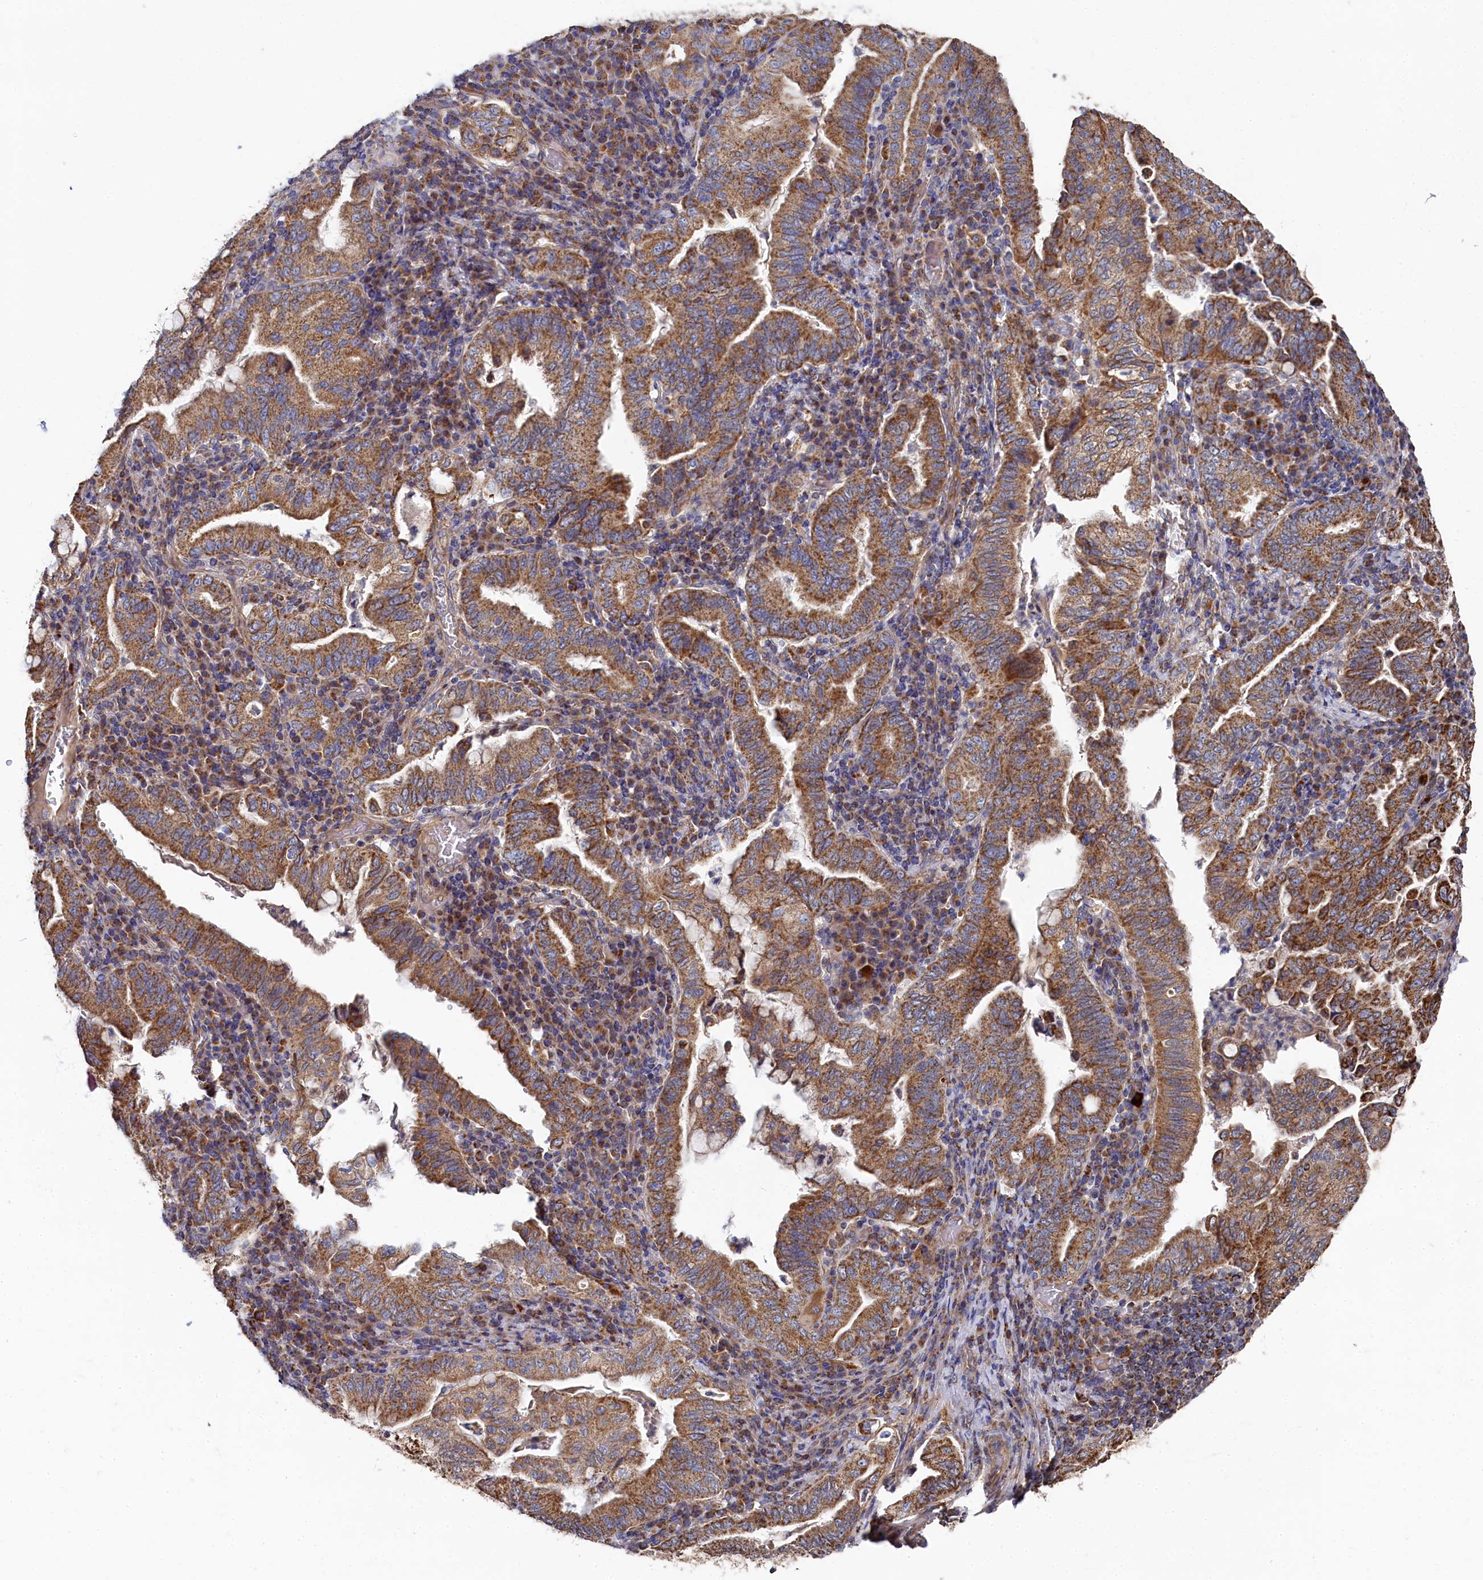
{"staining": {"intensity": "strong", "quantity": ">75%", "location": "cytoplasmic/membranous"}, "tissue": "stomach cancer", "cell_type": "Tumor cells", "image_type": "cancer", "snomed": [{"axis": "morphology", "description": "Normal tissue, NOS"}, {"axis": "morphology", "description": "Adenocarcinoma, NOS"}, {"axis": "topography", "description": "Esophagus"}, {"axis": "topography", "description": "Stomach, upper"}, {"axis": "topography", "description": "Peripheral nerve tissue"}], "caption": "IHC histopathology image of neoplastic tissue: stomach cancer stained using immunohistochemistry shows high levels of strong protein expression localized specifically in the cytoplasmic/membranous of tumor cells, appearing as a cytoplasmic/membranous brown color.", "gene": "HAUS2", "patient": {"sex": "male", "age": 62}}